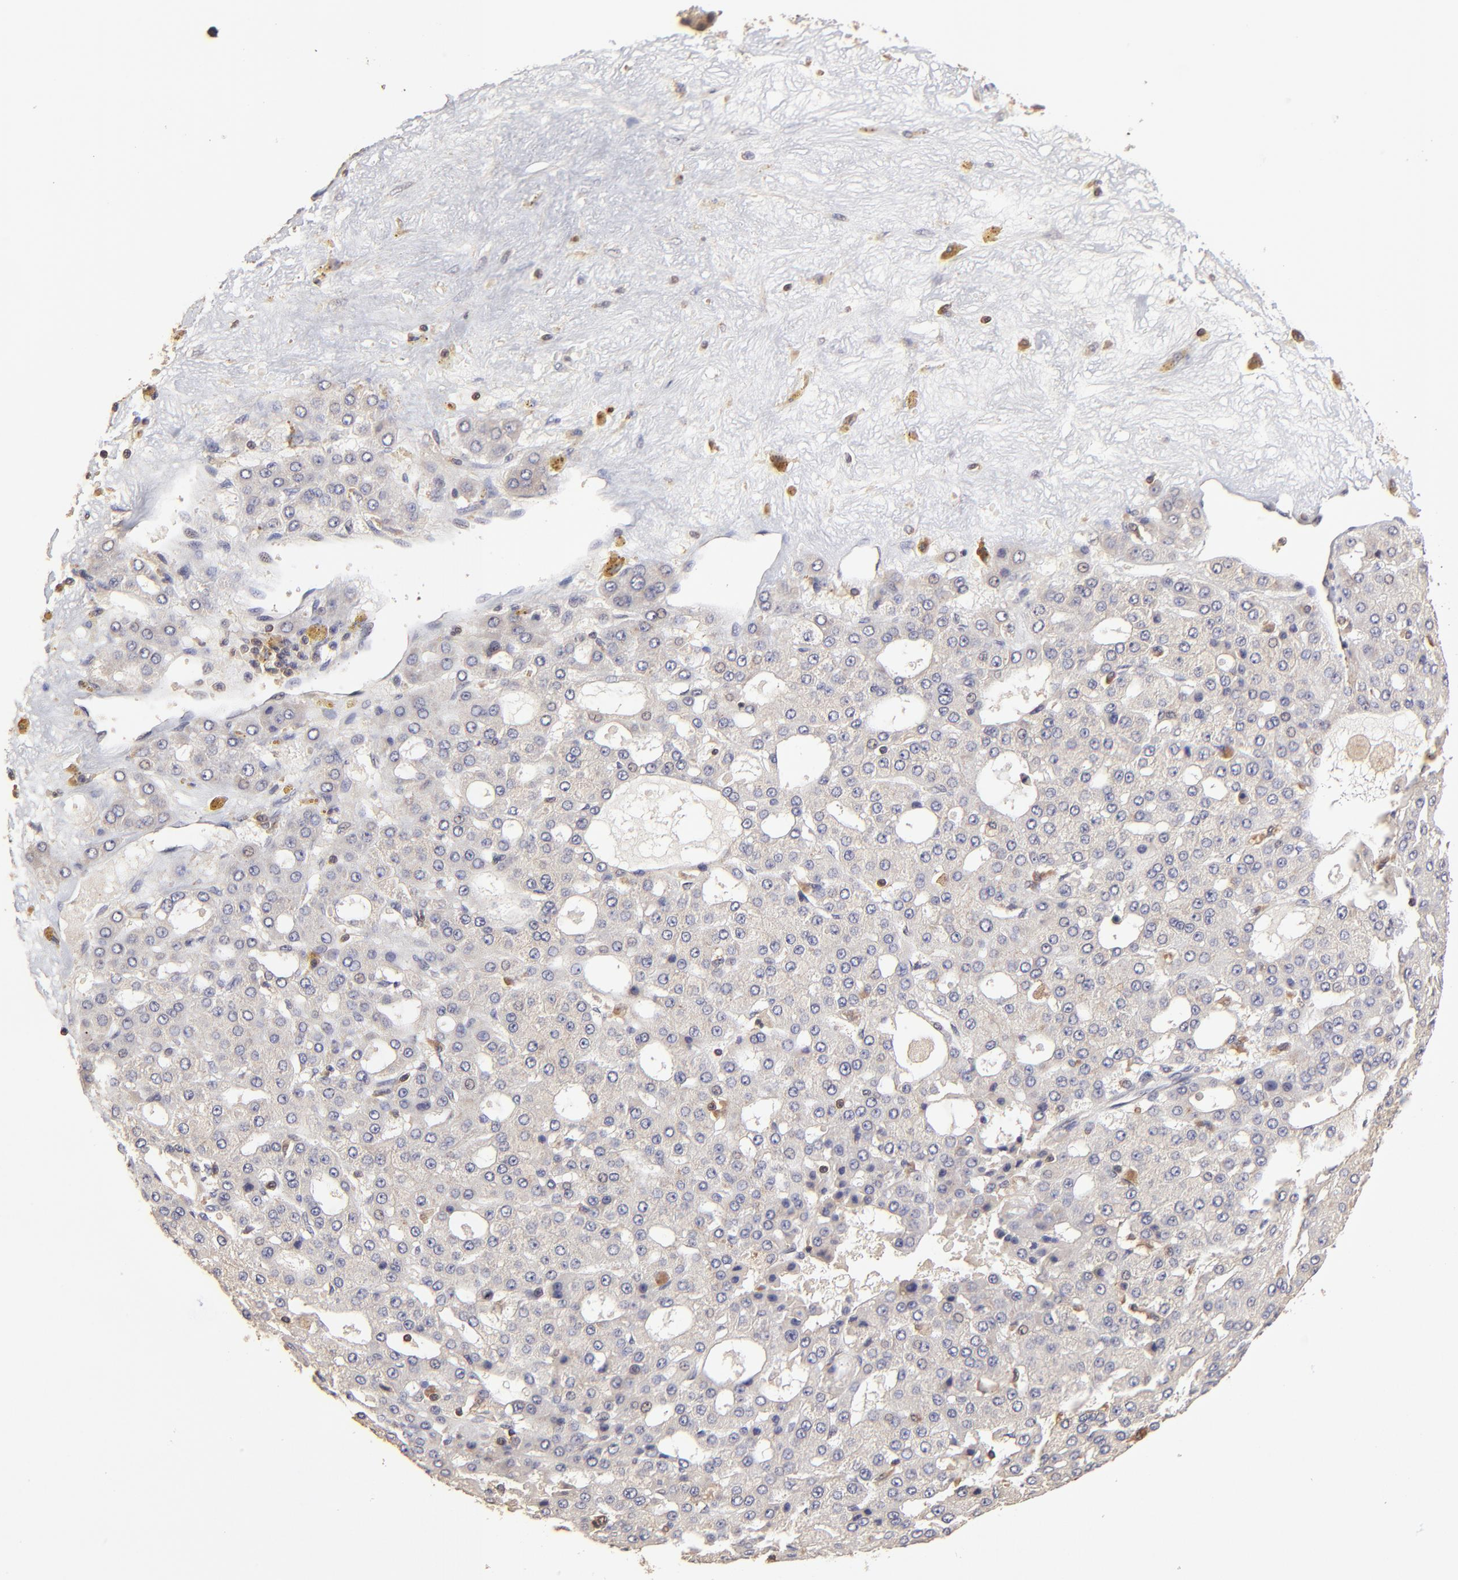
{"staining": {"intensity": "weak", "quantity": "<25%", "location": "cytoplasmic/membranous"}, "tissue": "liver cancer", "cell_type": "Tumor cells", "image_type": "cancer", "snomed": [{"axis": "morphology", "description": "Carcinoma, Hepatocellular, NOS"}, {"axis": "topography", "description": "Liver"}], "caption": "A micrograph of human liver cancer (hepatocellular carcinoma) is negative for staining in tumor cells. (DAB (3,3'-diaminobenzidine) IHC, high magnification).", "gene": "STON2", "patient": {"sex": "male", "age": 47}}